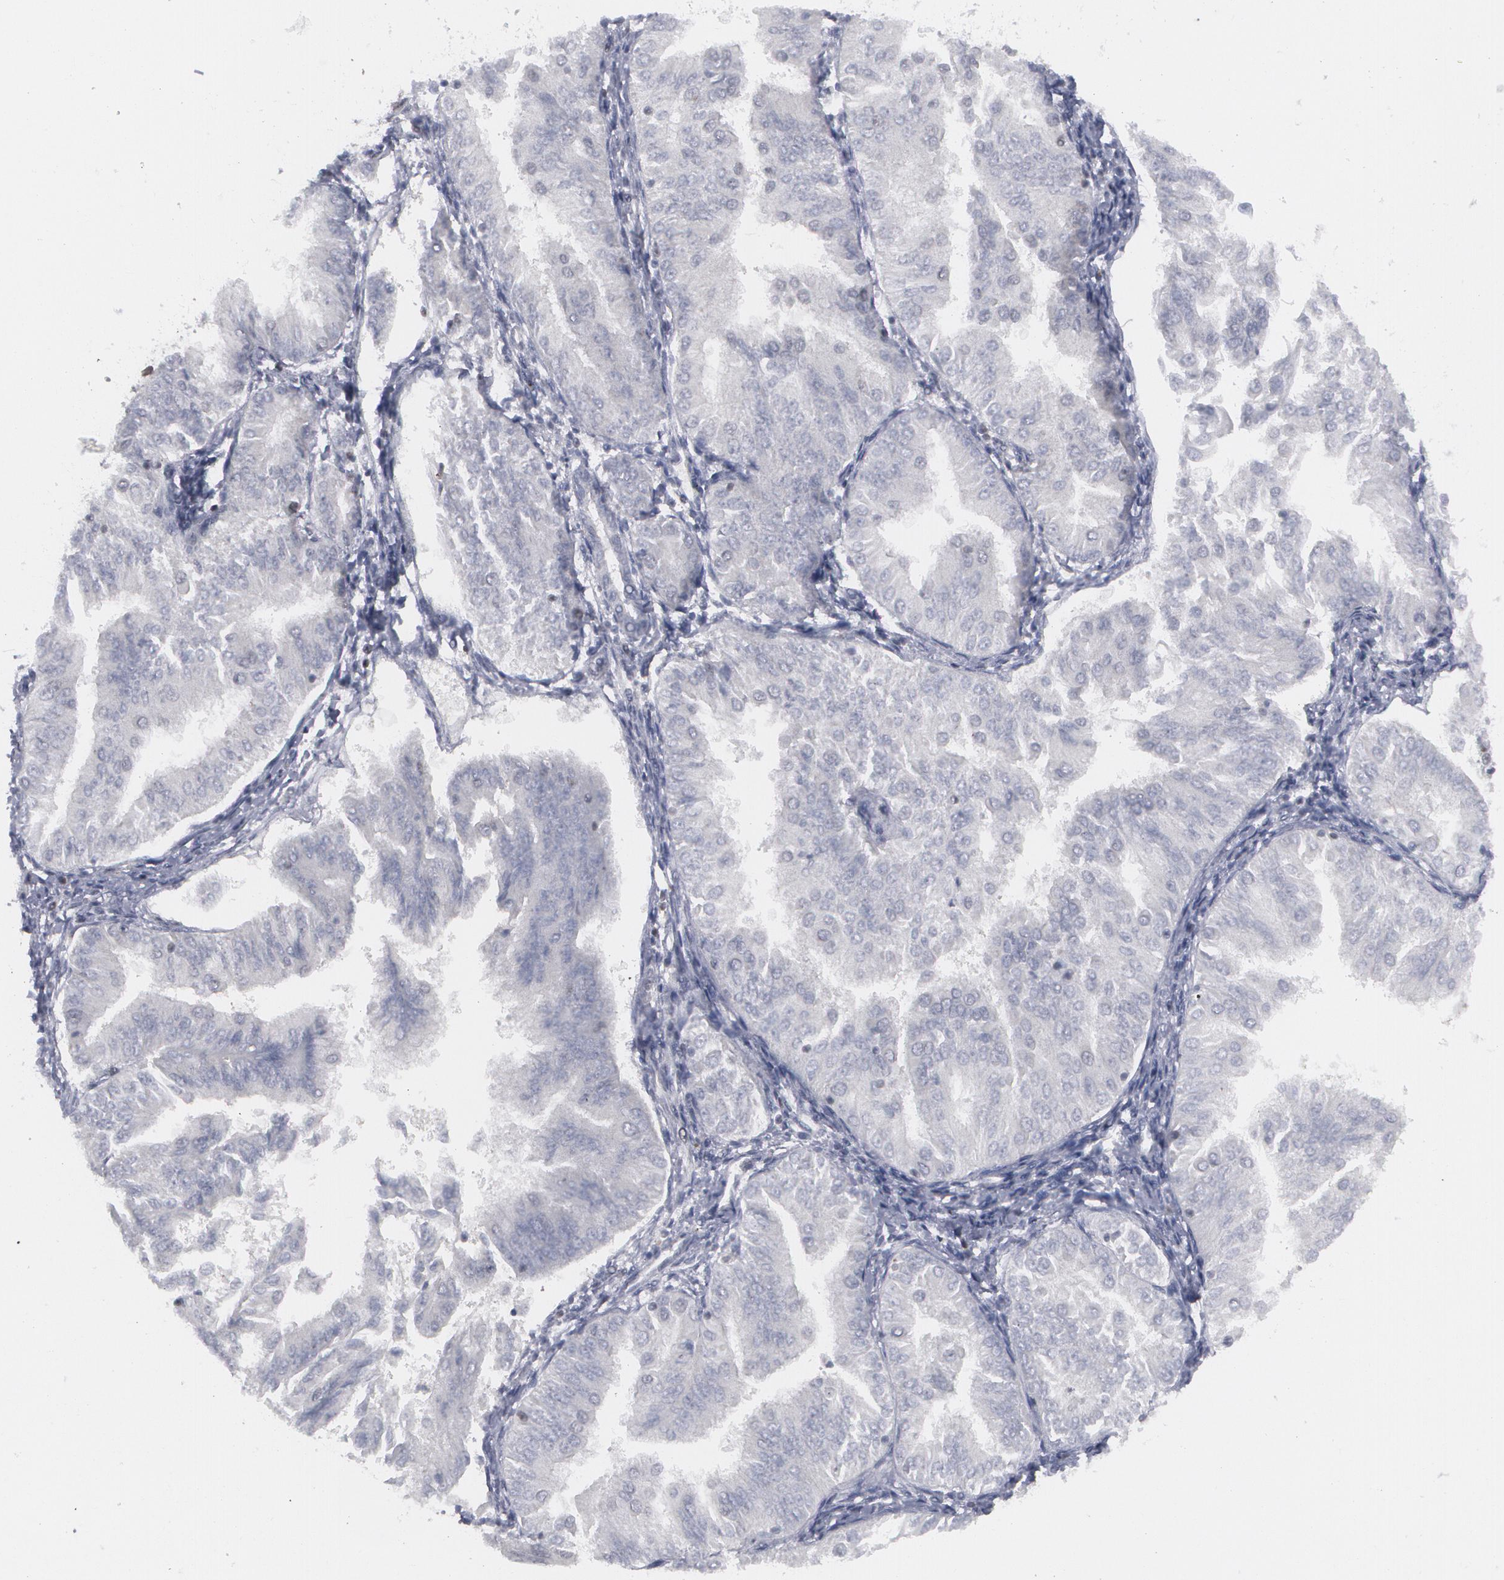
{"staining": {"intensity": "negative", "quantity": "none", "location": "none"}, "tissue": "endometrial cancer", "cell_type": "Tumor cells", "image_type": "cancer", "snomed": [{"axis": "morphology", "description": "Adenocarcinoma, NOS"}, {"axis": "topography", "description": "Endometrium"}], "caption": "Image shows no protein staining in tumor cells of endometrial cancer tissue.", "gene": "MCL1", "patient": {"sex": "female", "age": 53}}